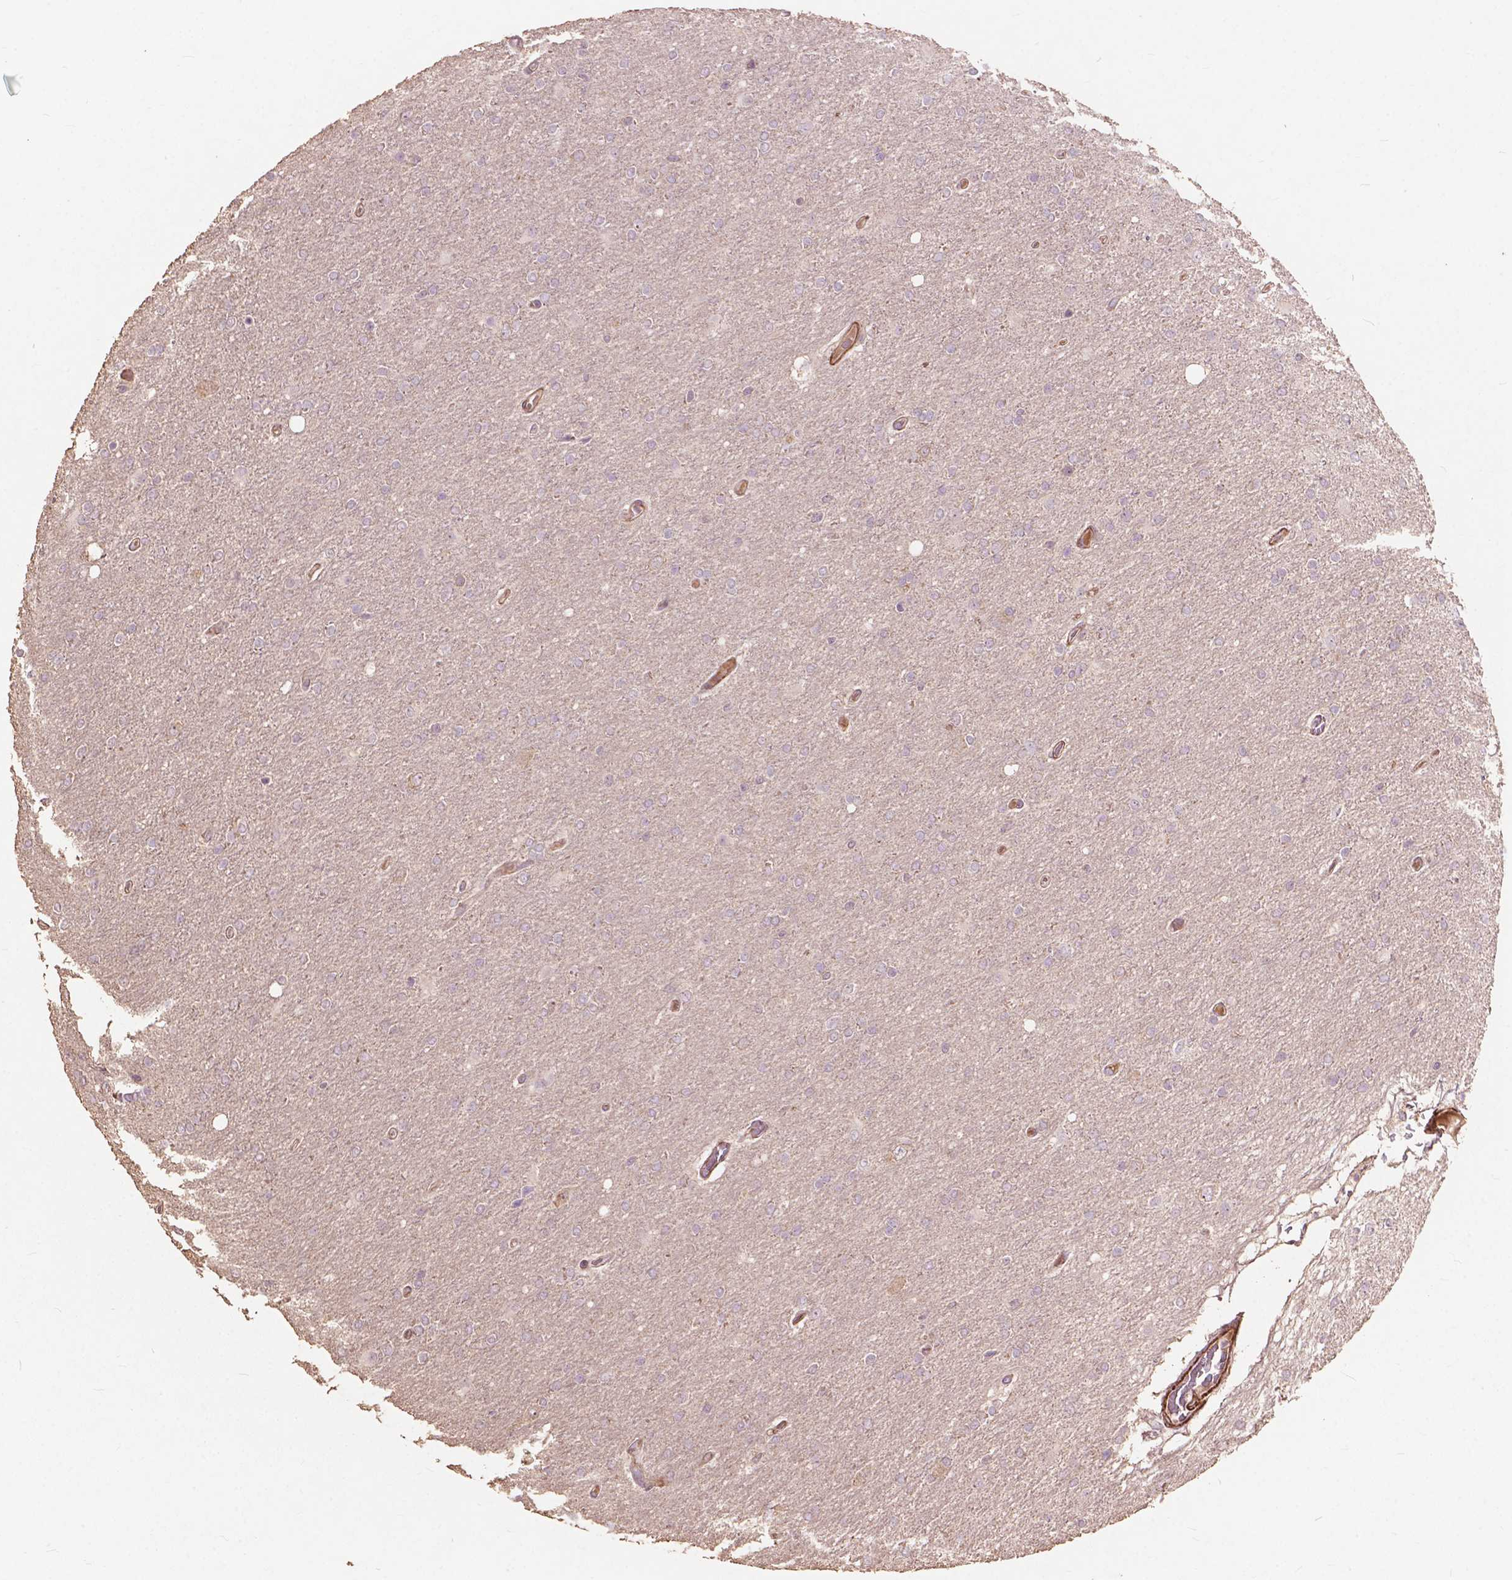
{"staining": {"intensity": "negative", "quantity": "none", "location": "none"}, "tissue": "glioma", "cell_type": "Tumor cells", "image_type": "cancer", "snomed": [{"axis": "morphology", "description": "Glioma, malignant, High grade"}, {"axis": "topography", "description": "Cerebral cortex"}], "caption": "DAB (3,3'-diaminobenzidine) immunohistochemical staining of malignant glioma (high-grade) shows no significant positivity in tumor cells.", "gene": "FNIP1", "patient": {"sex": "male", "age": 70}}